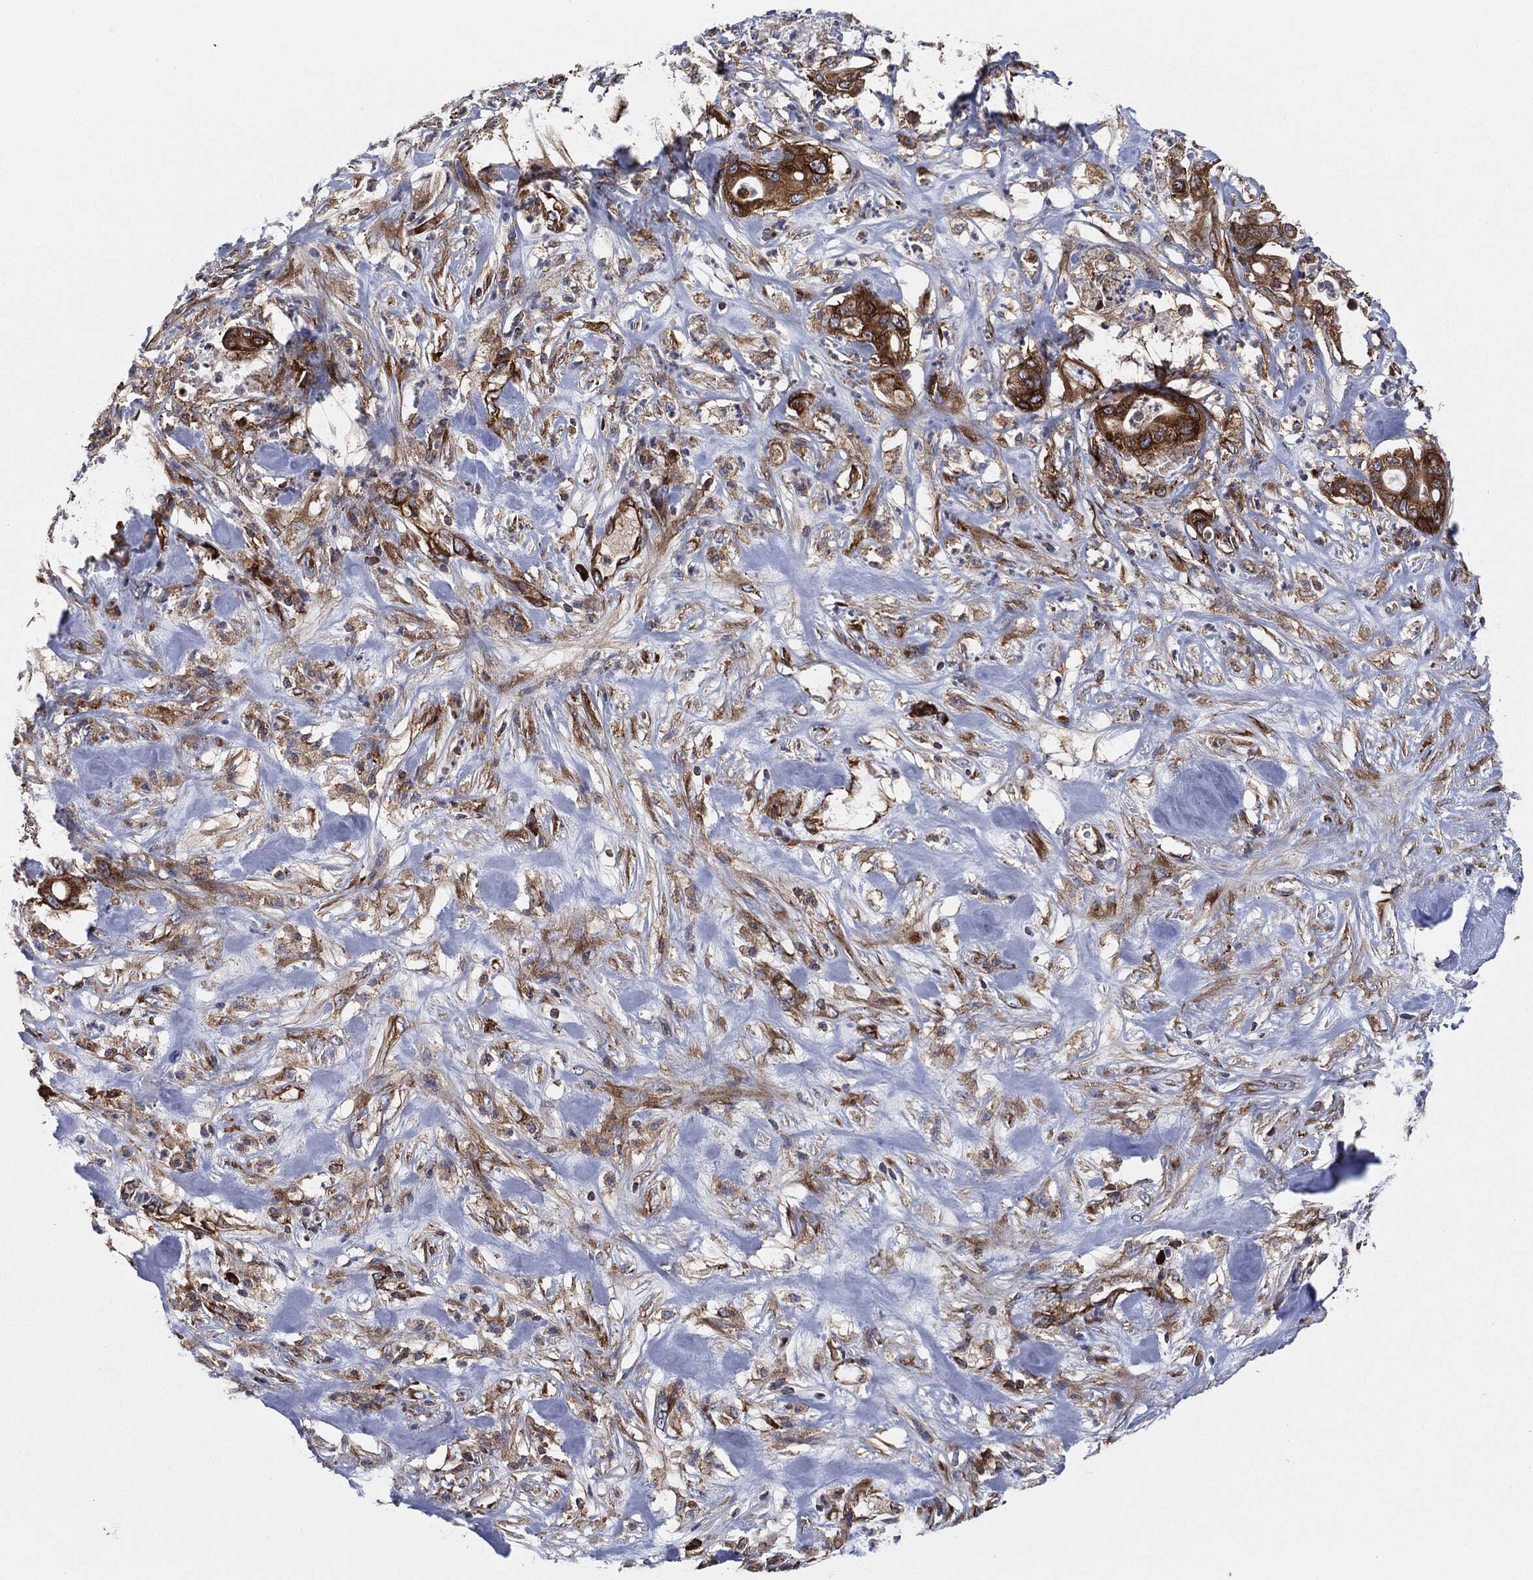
{"staining": {"intensity": "strong", "quantity": ">75%", "location": "cytoplasmic/membranous"}, "tissue": "pancreatic cancer", "cell_type": "Tumor cells", "image_type": "cancer", "snomed": [{"axis": "morphology", "description": "Adenocarcinoma, NOS"}, {"axis": "topography", "description": "Pancreas"}], "caption": "Tumor cells reveal high levels of strong cytoplasmic/membranous expression in about >75% of cells in pancreatic cancer (adenocarcinoma). (DAB IHC with brightfield microscopy, high magnification).", "gene": "EIF2S2", "patient": {"sex": "male", "age": 71}}